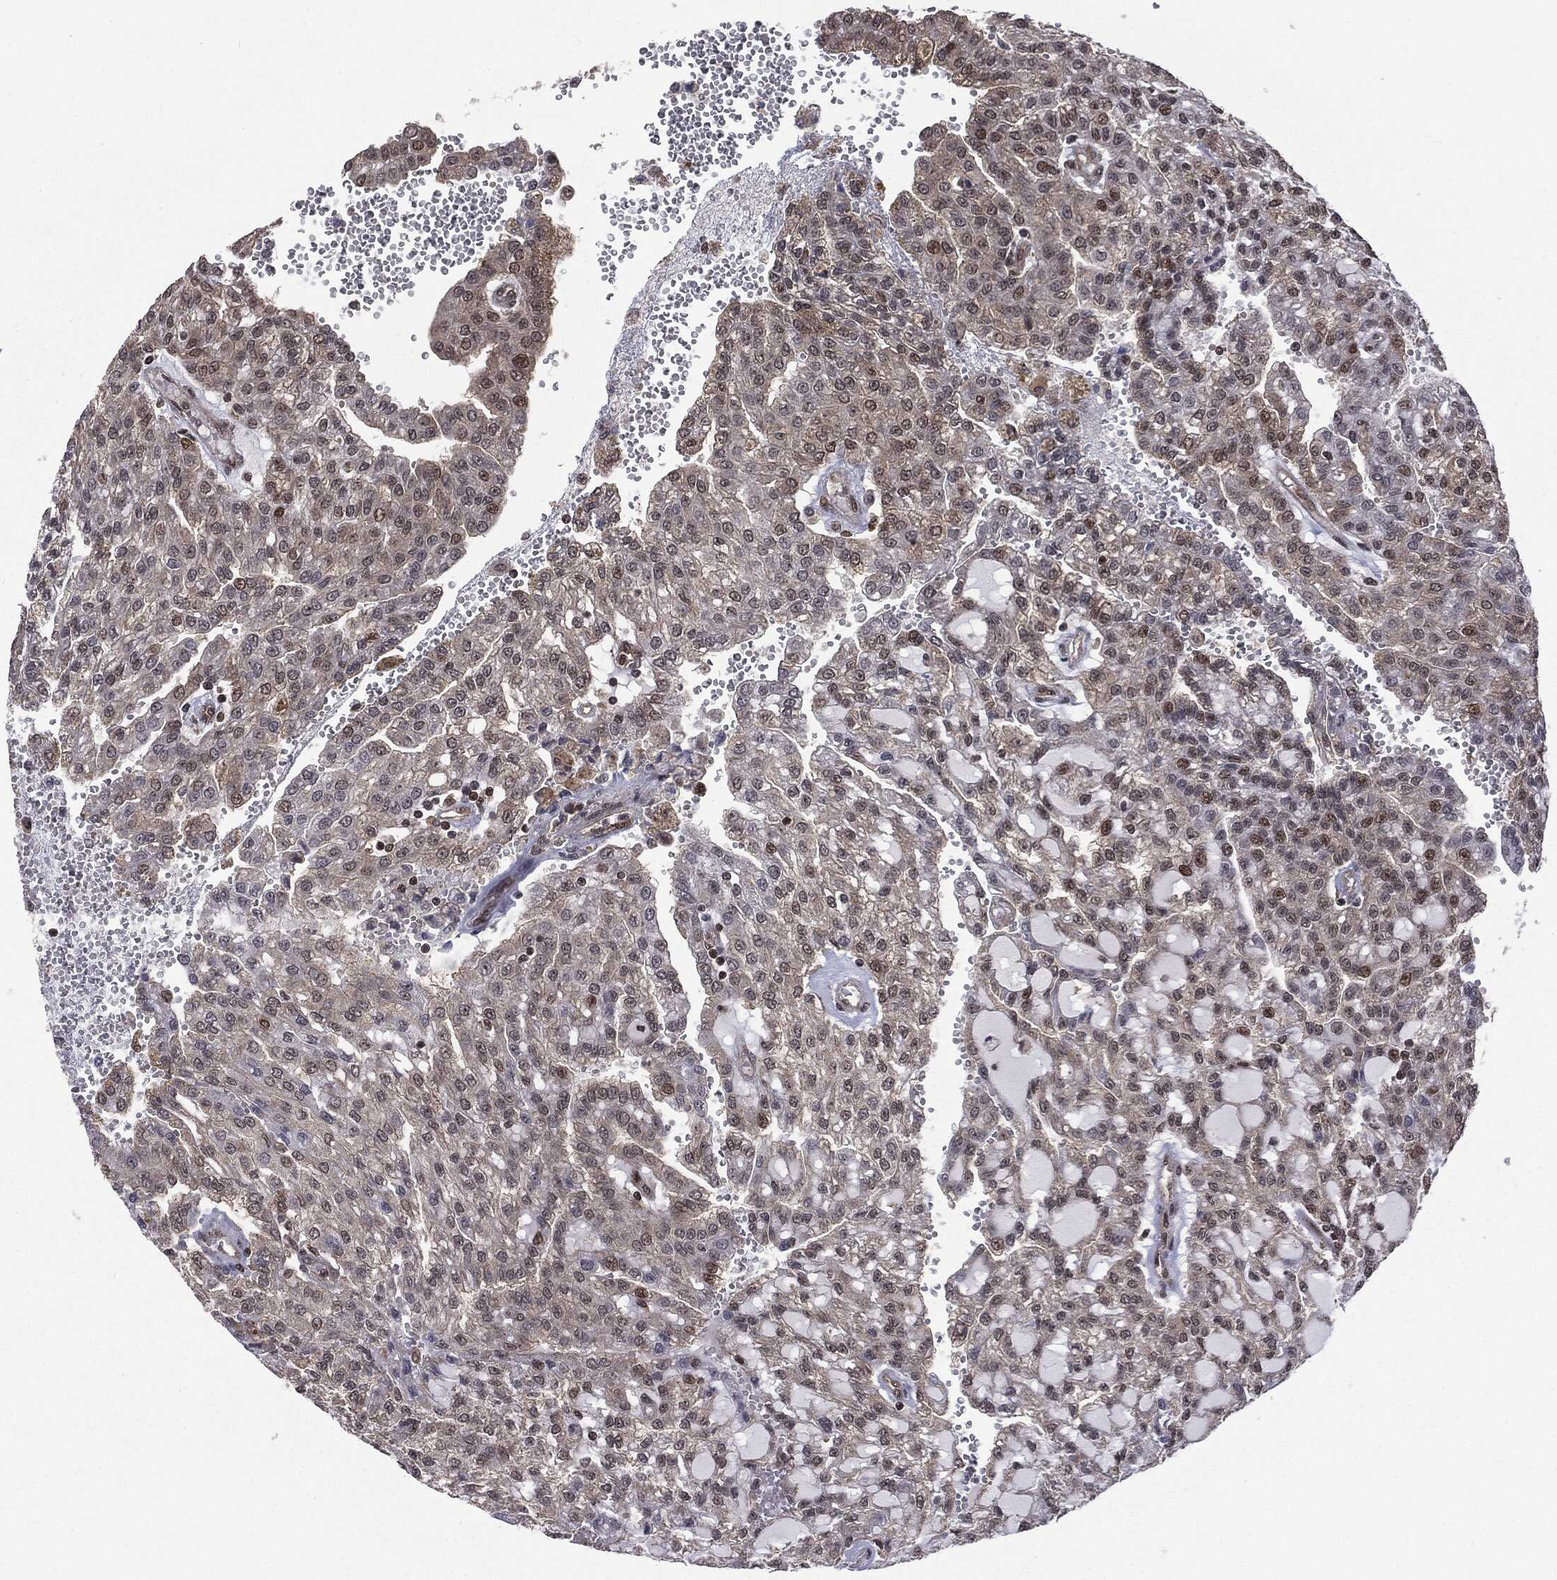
{"staining": {"intensity": "moderate", "quantity": "25%-75%", "location": "cytoplasmic/membranous,nuclear"}, "tissue": "renal cancer", "cell_type": "Tumor cells", "image_type": "cancer", "snomed": [{"axis": "morphology", "description": "Adenocarcinoma, NOS"}, {"axis": "topography", "description": "Kidney"}], "caption": "Moderate cytoplasmic/membranous and nuclear staining for a protein is seen in approximately 25%-75% of tumor cells of renal cancer using immunohistochemistry (IHC).", "gene": "PTPA", "patient": {"sex": "male", "age": 63}}